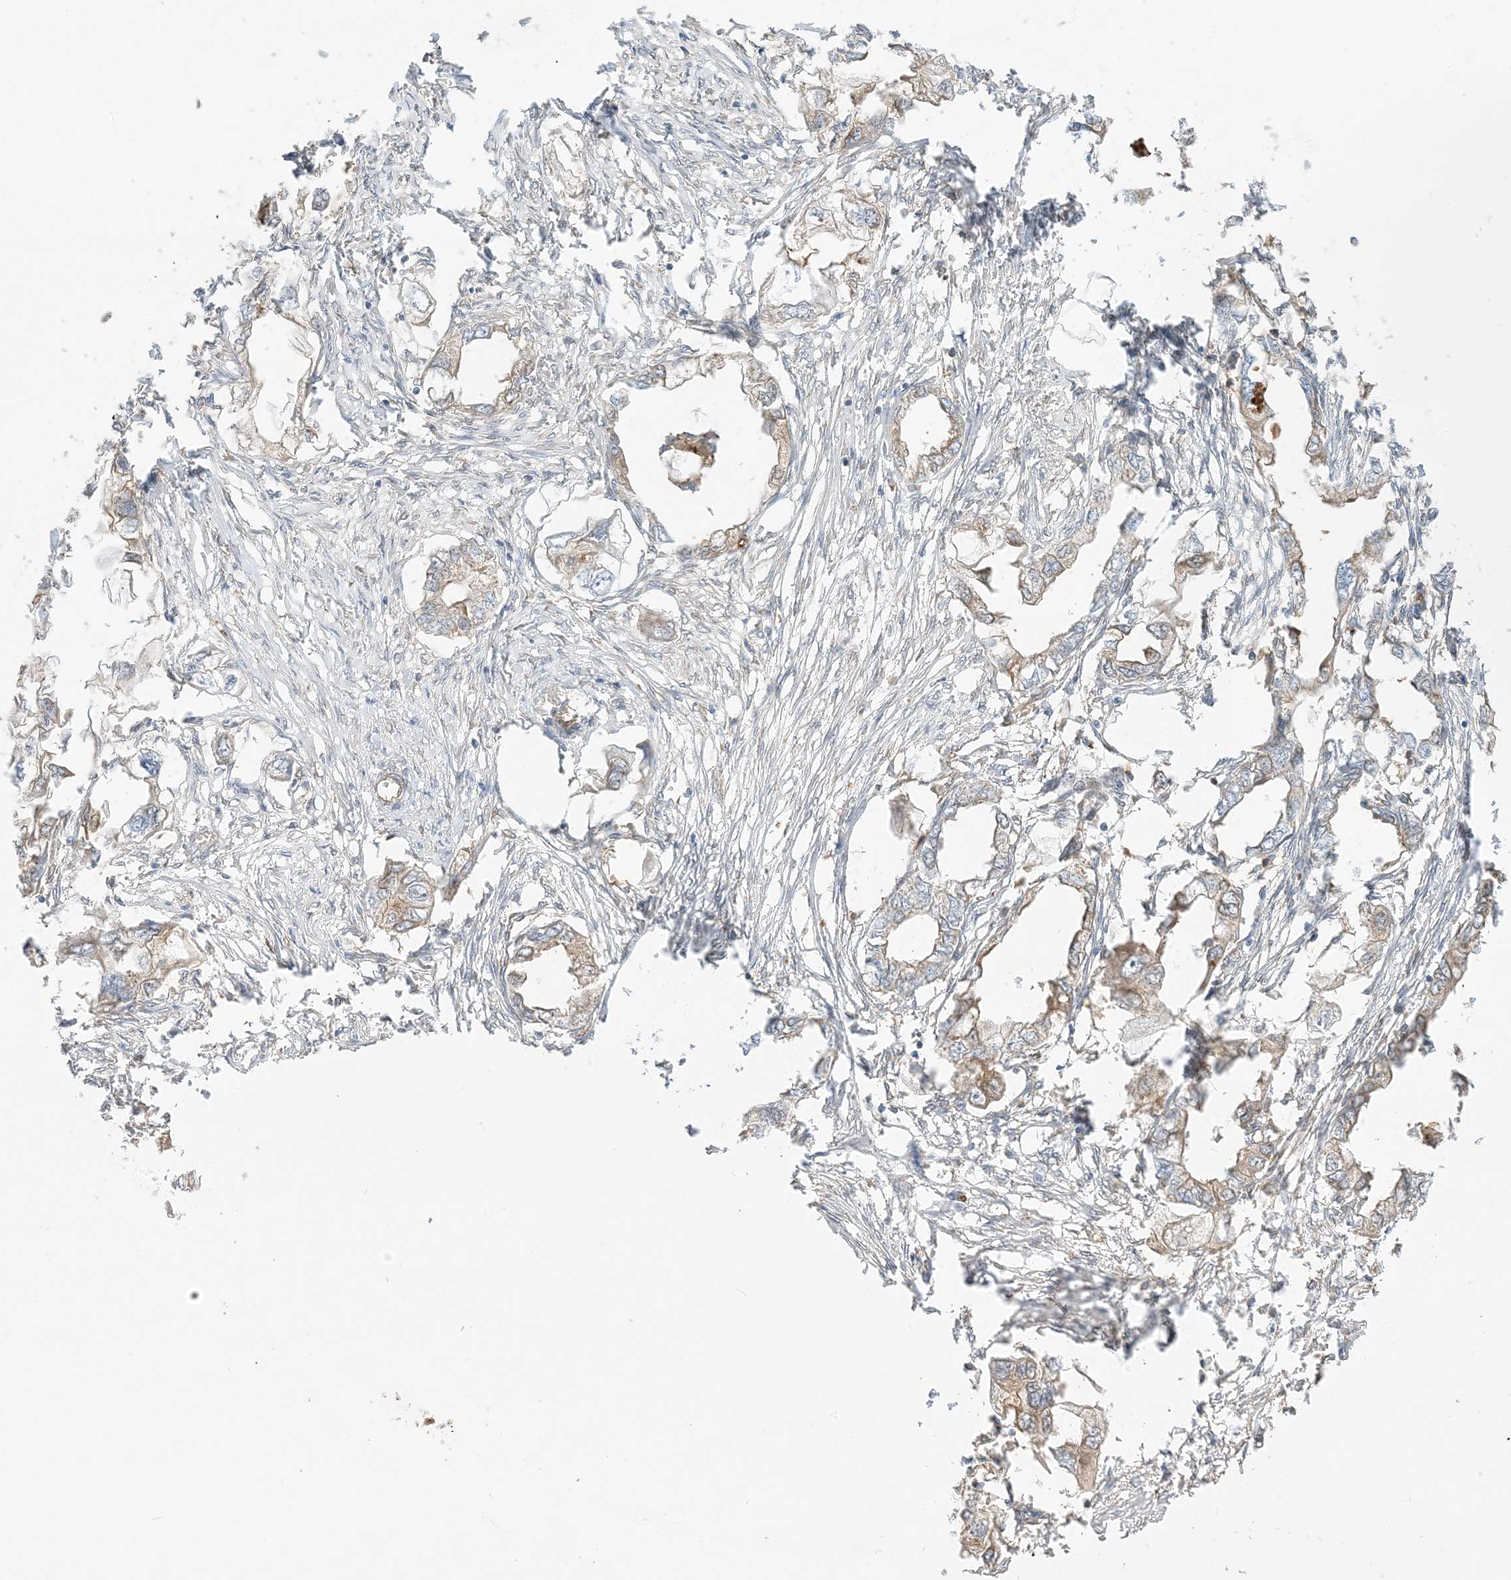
{"staining": {"intensity": "moderate", "quantity": "25%-75%", "location": "cytoplasmic/membranous"}, "tissue": "endometrial cancer", "cell_type": "Tumor cells", "image_type": "cancer", "snomed": [{"axis": "morphology", "description": "Adenocarcinoma, NOS"}, {"axis": "morphology", "description": "Adenocarcinoma, metastatic, NOS"}, {"axis": "topography", "description": "Adipose tissue"}, {"axis": "topography", "description": "Endometrium"}], "caption": "A micrograph showing moderate cytoplasmic/membranous expression in approximately 25%-75% of tumor cells in adenocarcinoma (endometrial), as visualized by brown immunohistochemical staining.", "gene": "UBAP2L", "patient": {"sex": "female", "age": 67}}